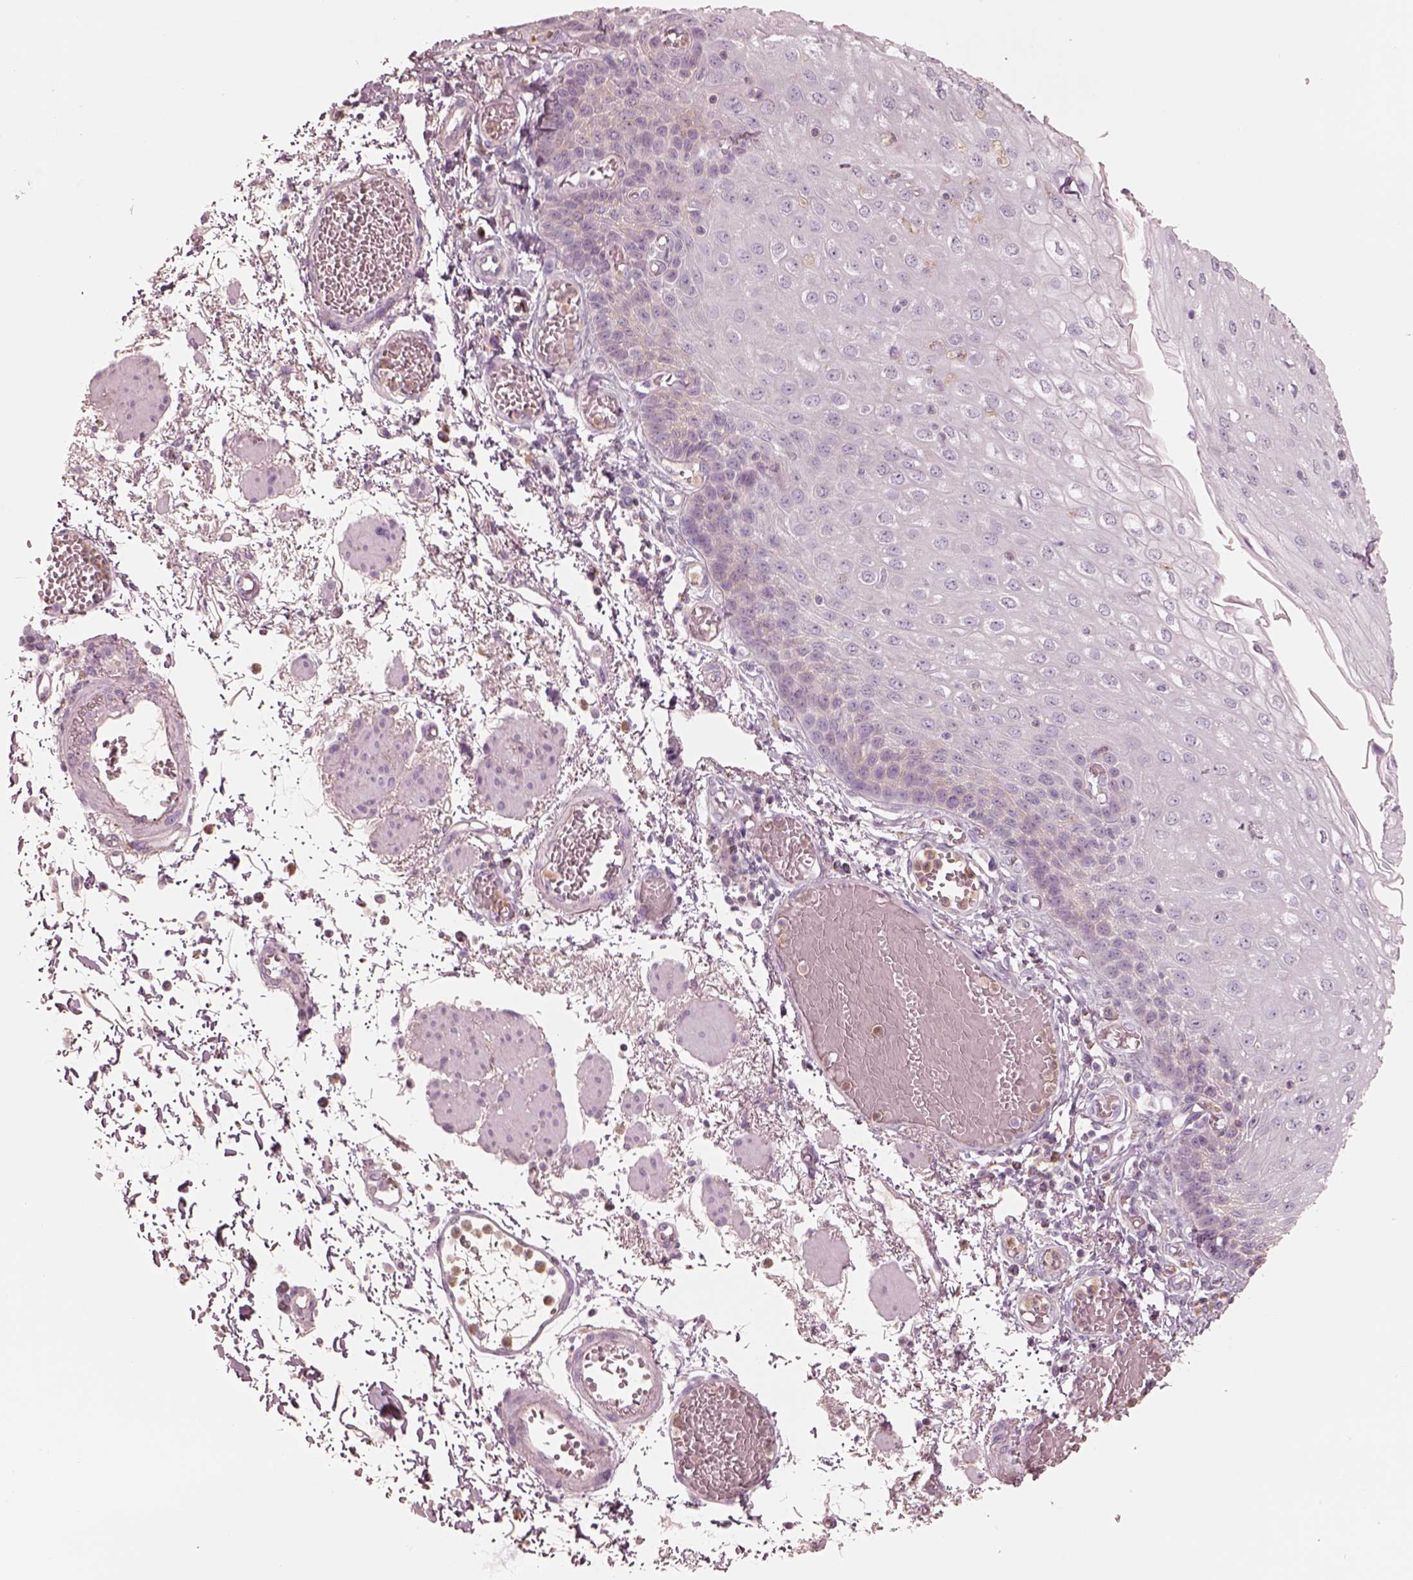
{"staining": {"intensity": "negative", "quantity": "none", "location": "none"}, "tissue": "esophagus", "cell_type": "Squamous epithelial cells", "image_type": "normal", "snomed": [{"axis": "morphology", "description": "Normal tissue, NOS"}, {"axis": "morphology", "description": "Adenocarcinoma, NOS"}, {"axis": "topography", "description": "Esophagus"}], "caption": "This photomicrograph is of unremarkable esophagus stained with immunohistochemistry (IHC) to label a protein in brown with the nuclei are counter-stained blue. There is no staining in squamous epithelial cells. Nuclei are stained in blue.", "gene": "GPRIN1", "patient": {"sex": "male", "age": 81}}